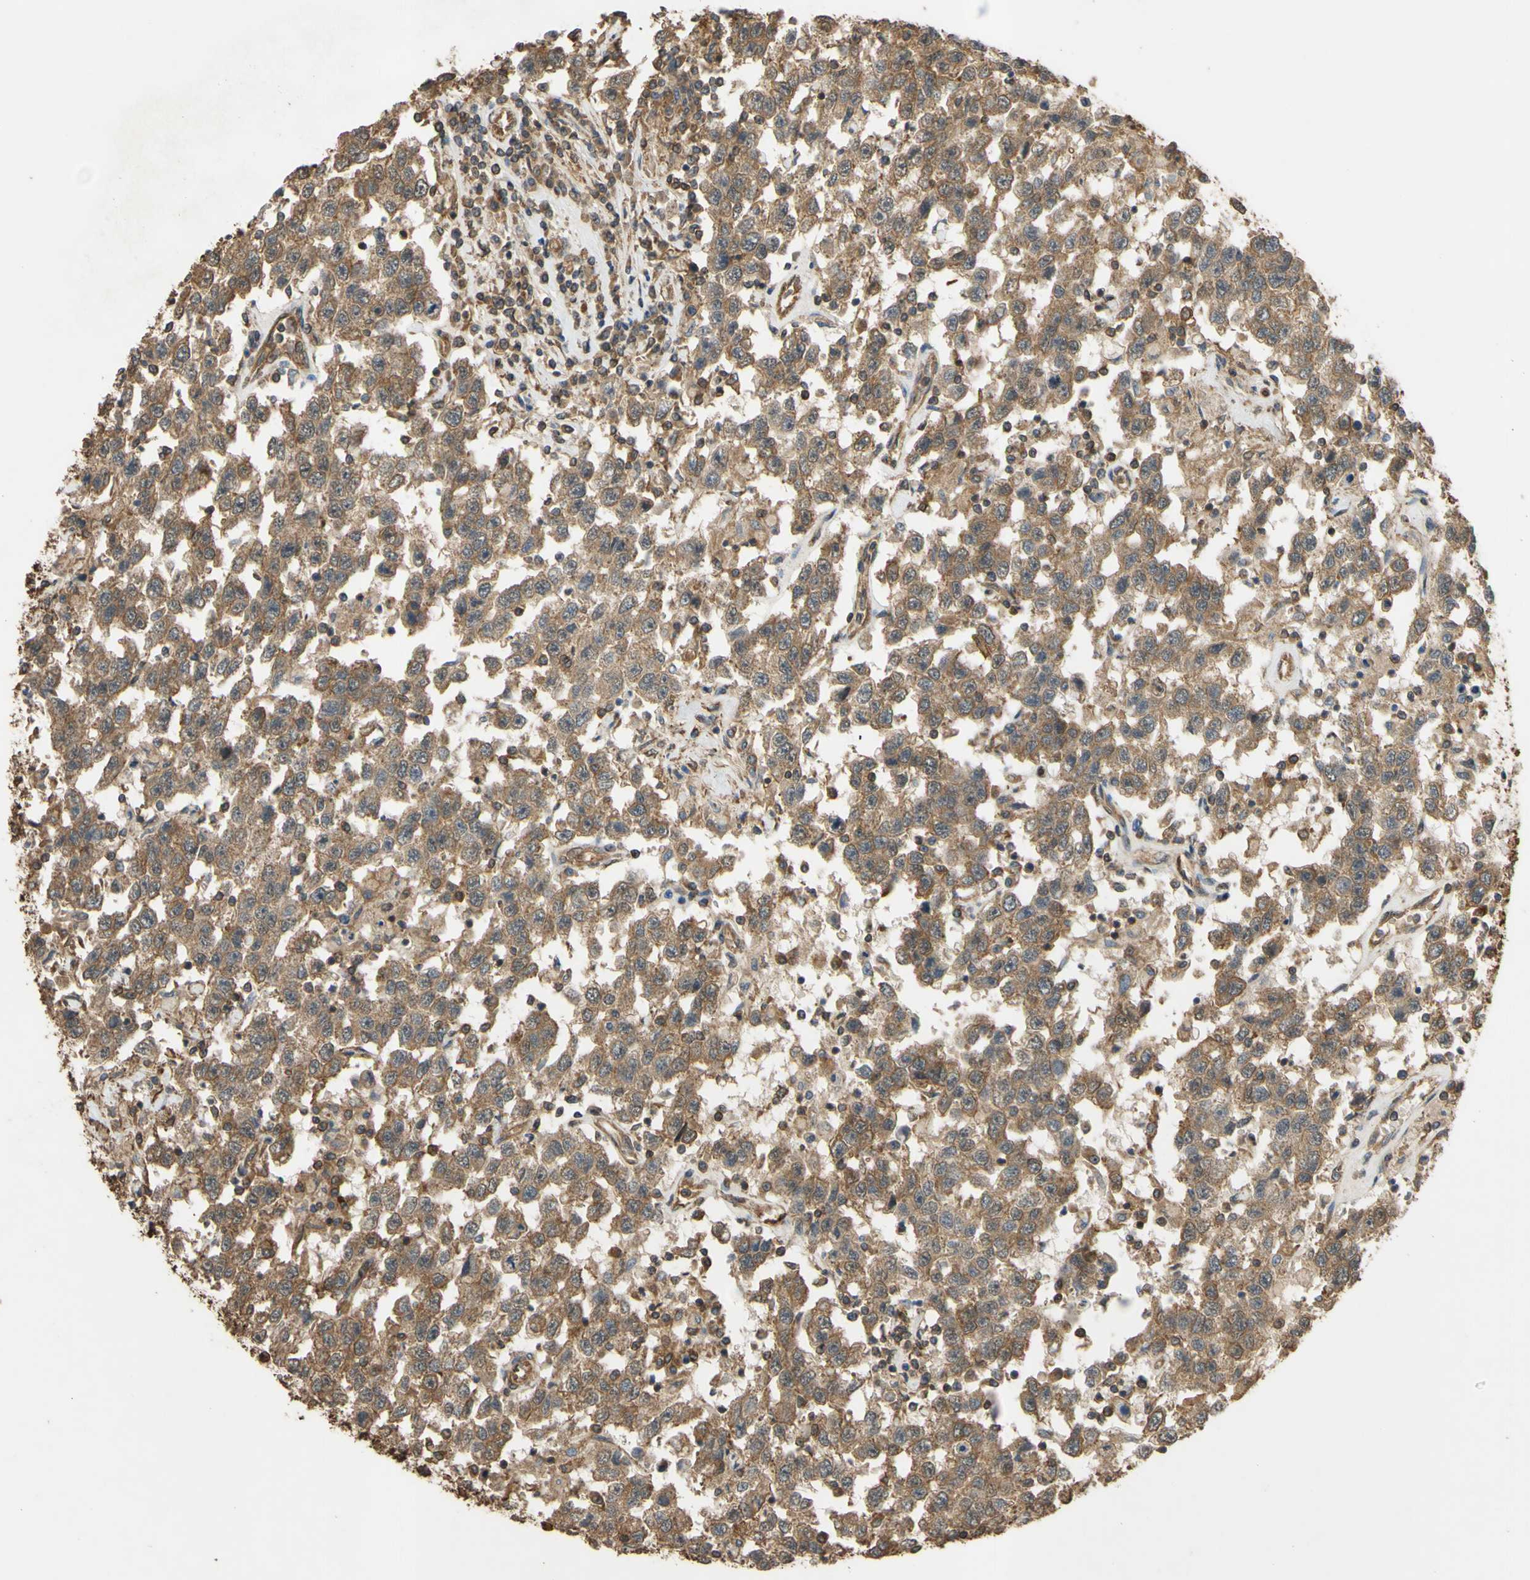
{"staining": {"intensity": "moderate", "quantity": ">75%", "location": "cytoplasmic/membranous"}, "tissue": "testis cancer", "cell_type": "Tumor cells", "image_type": "cancer", "snomed": [{"axis": "morphology", "description": "Seminoma, NOS"}, {"axis": "topography", "description": "Testis"}], "caption": "Immunohistochemistry (IHC) histopathology image of human testis cancer stained for a protein (brown), which displays medium levels of moderate cytoplasmic/membranous staining in about >75% of tumor cells.", "gene": "CTTN", "patient": {"sex": "male", "age": 41}}